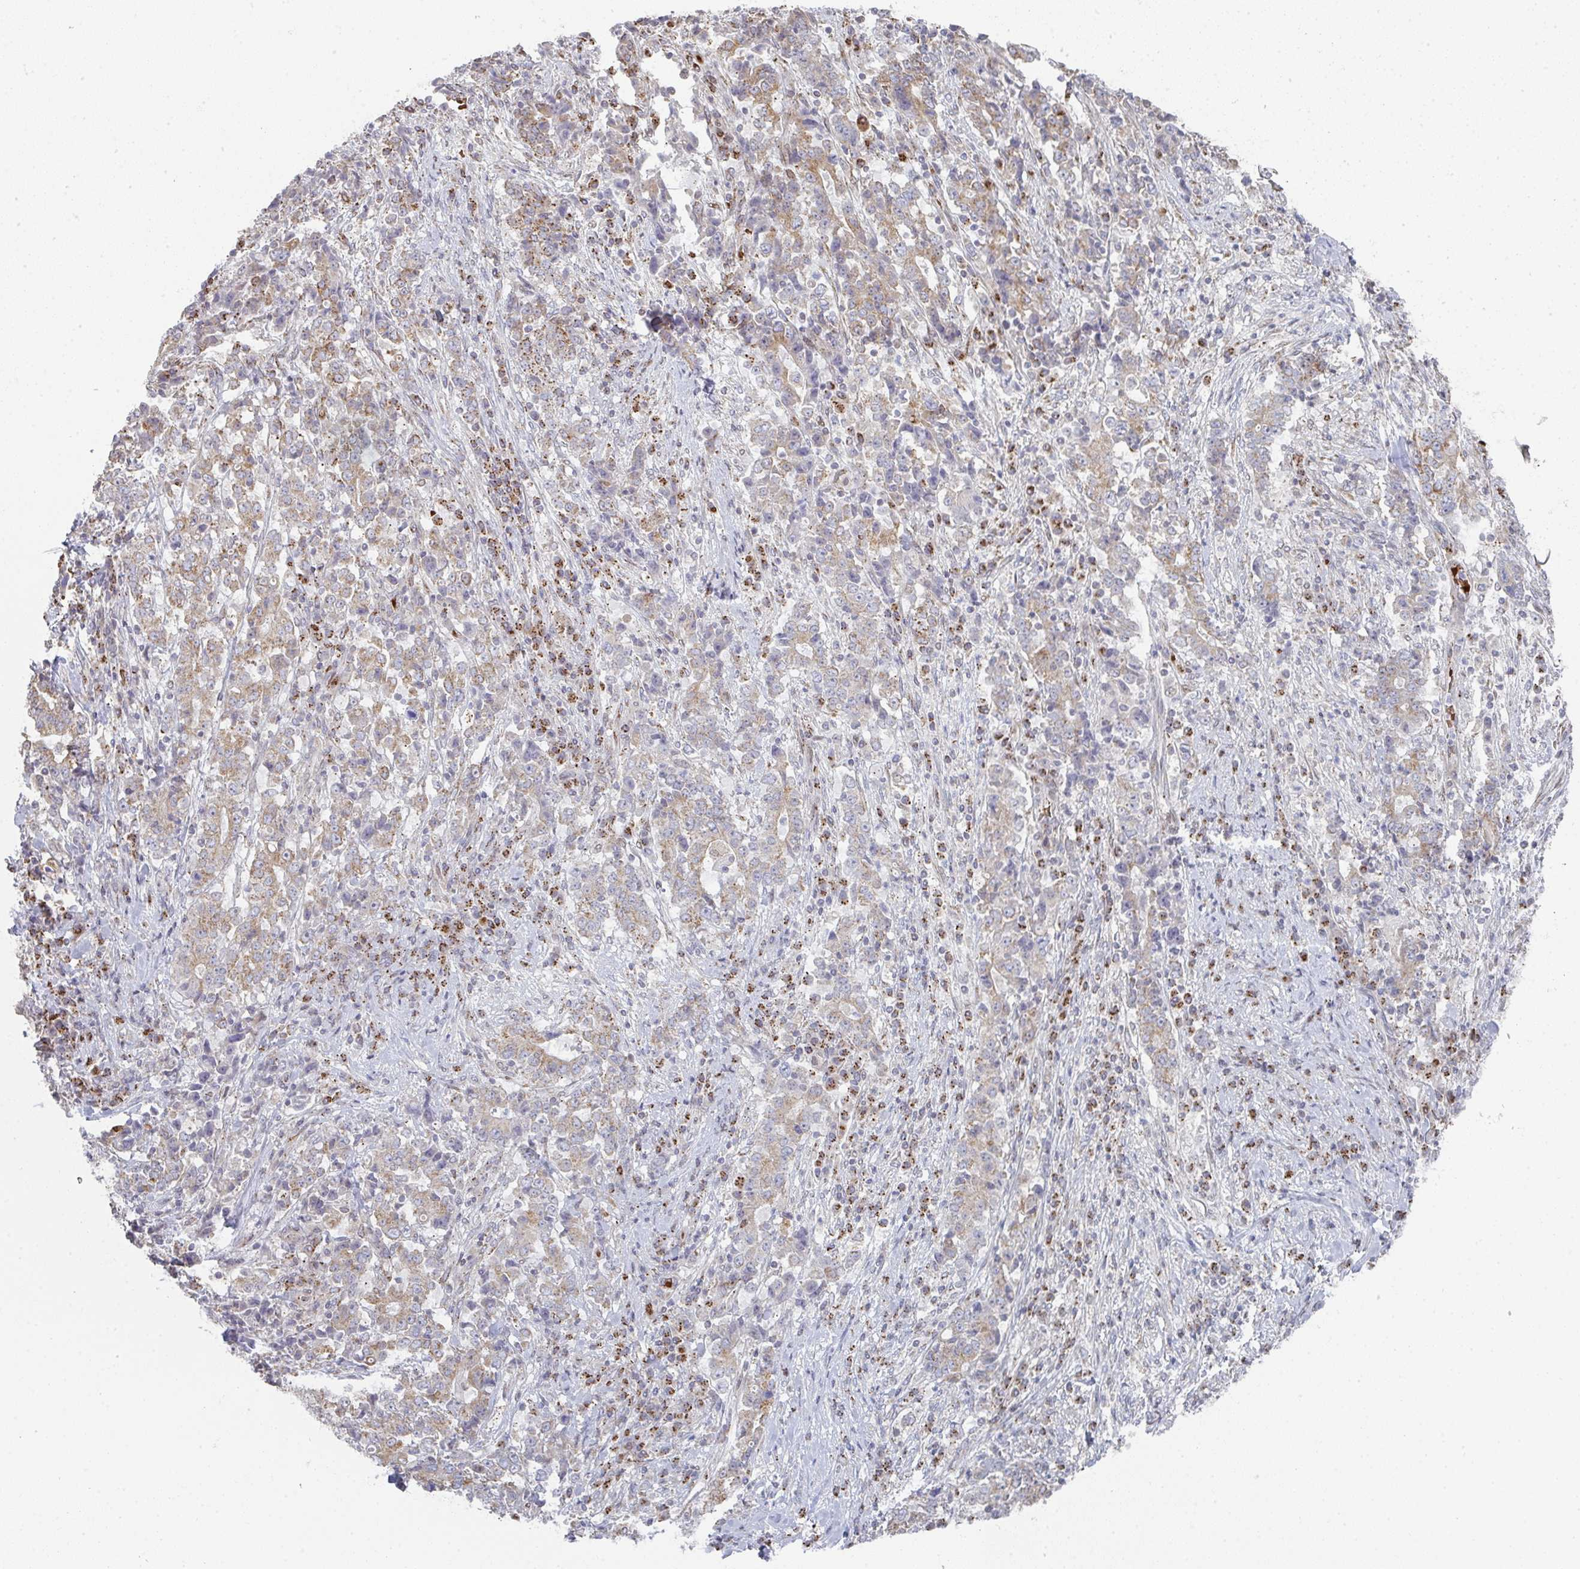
{"staining": {"intensity": "moderate", "quantity": ">75%", "location": "cytoplasmic/membranous"}, "tissue": "stomach cancer", "cell_type": "Tumor cells", "image_type": "cancer", "snomed": [{"axis": "morphology", "description": "Normal tissue, NOS"}, {"axis": "morphology", "description": "Adenocarcinoma, NOS"}, {"axis": "topography", "description": "Stomach, upper"}, {"axis": "topography", "description": "Stomach"}], "caption": "A brown stain labels moderate cytoplasmic/membranous positivity of a protein in stomach adenocarcinoma tumor cells.", "gene": "ZNF526", "patient": {"sex": "male", "age": 59}}